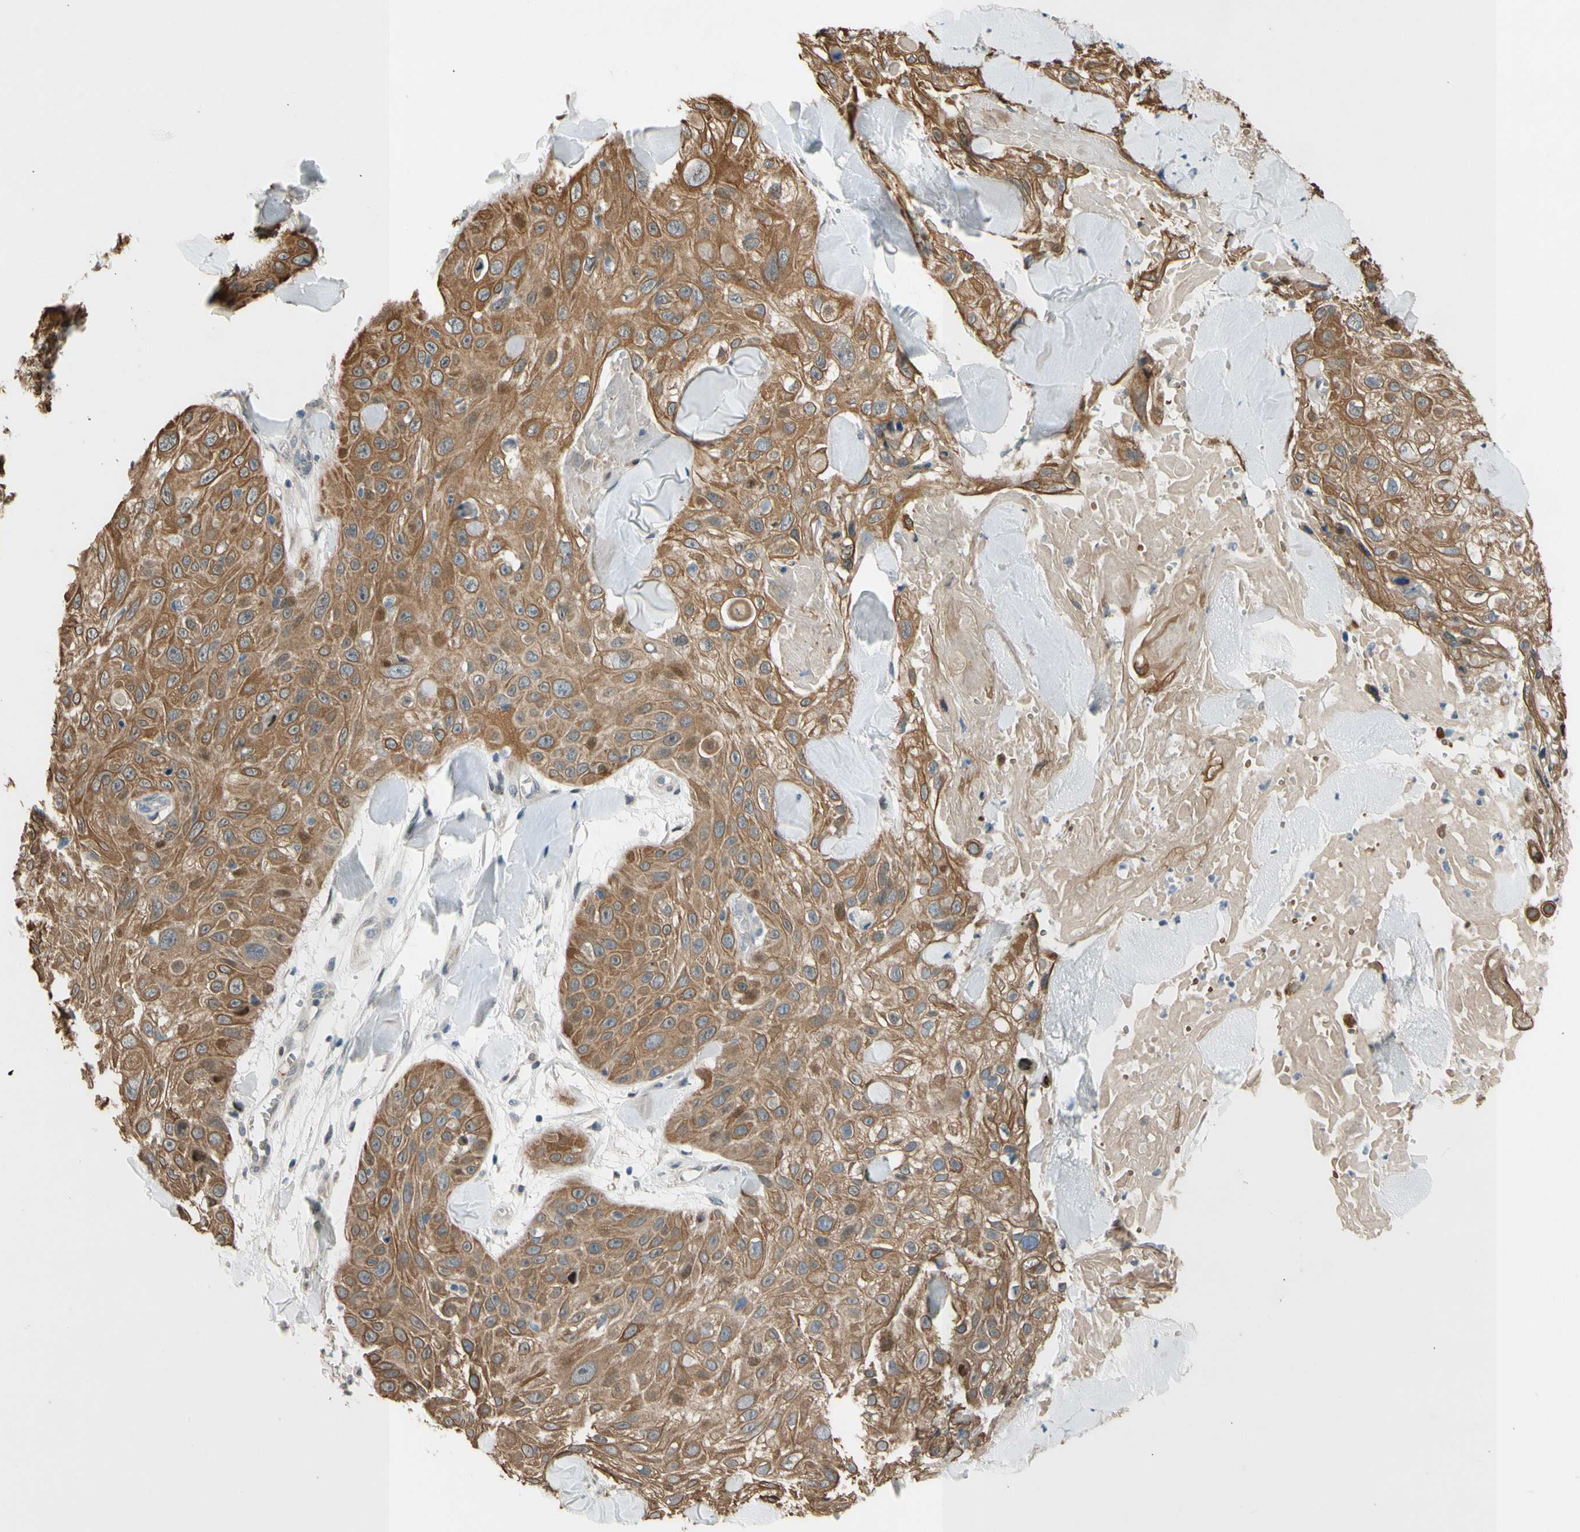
{"staining": {"intensity": "moderate", "quantity": ">75%", "location": "cytoplasmic/membranous"}, "tissue": "skin cancer", "cell_type": "Tumor cells", "image_type": "cancer", "snomed": [{"axis": "morphology", "description": "Squamous cell carcinoma, NOS"}, {"axis": "topography", "description": "Skin"}], "caption": "The immunohistochemical stain shows moderate cytoplasmic/membranous positivity in tumor cells of squamous cell carcinoma (skin) tissue. The protein is shown in brown color, while the nuclei are stained blue.", "gene": "ZNF184", "patient": {"sex": "male", "age": 86}}